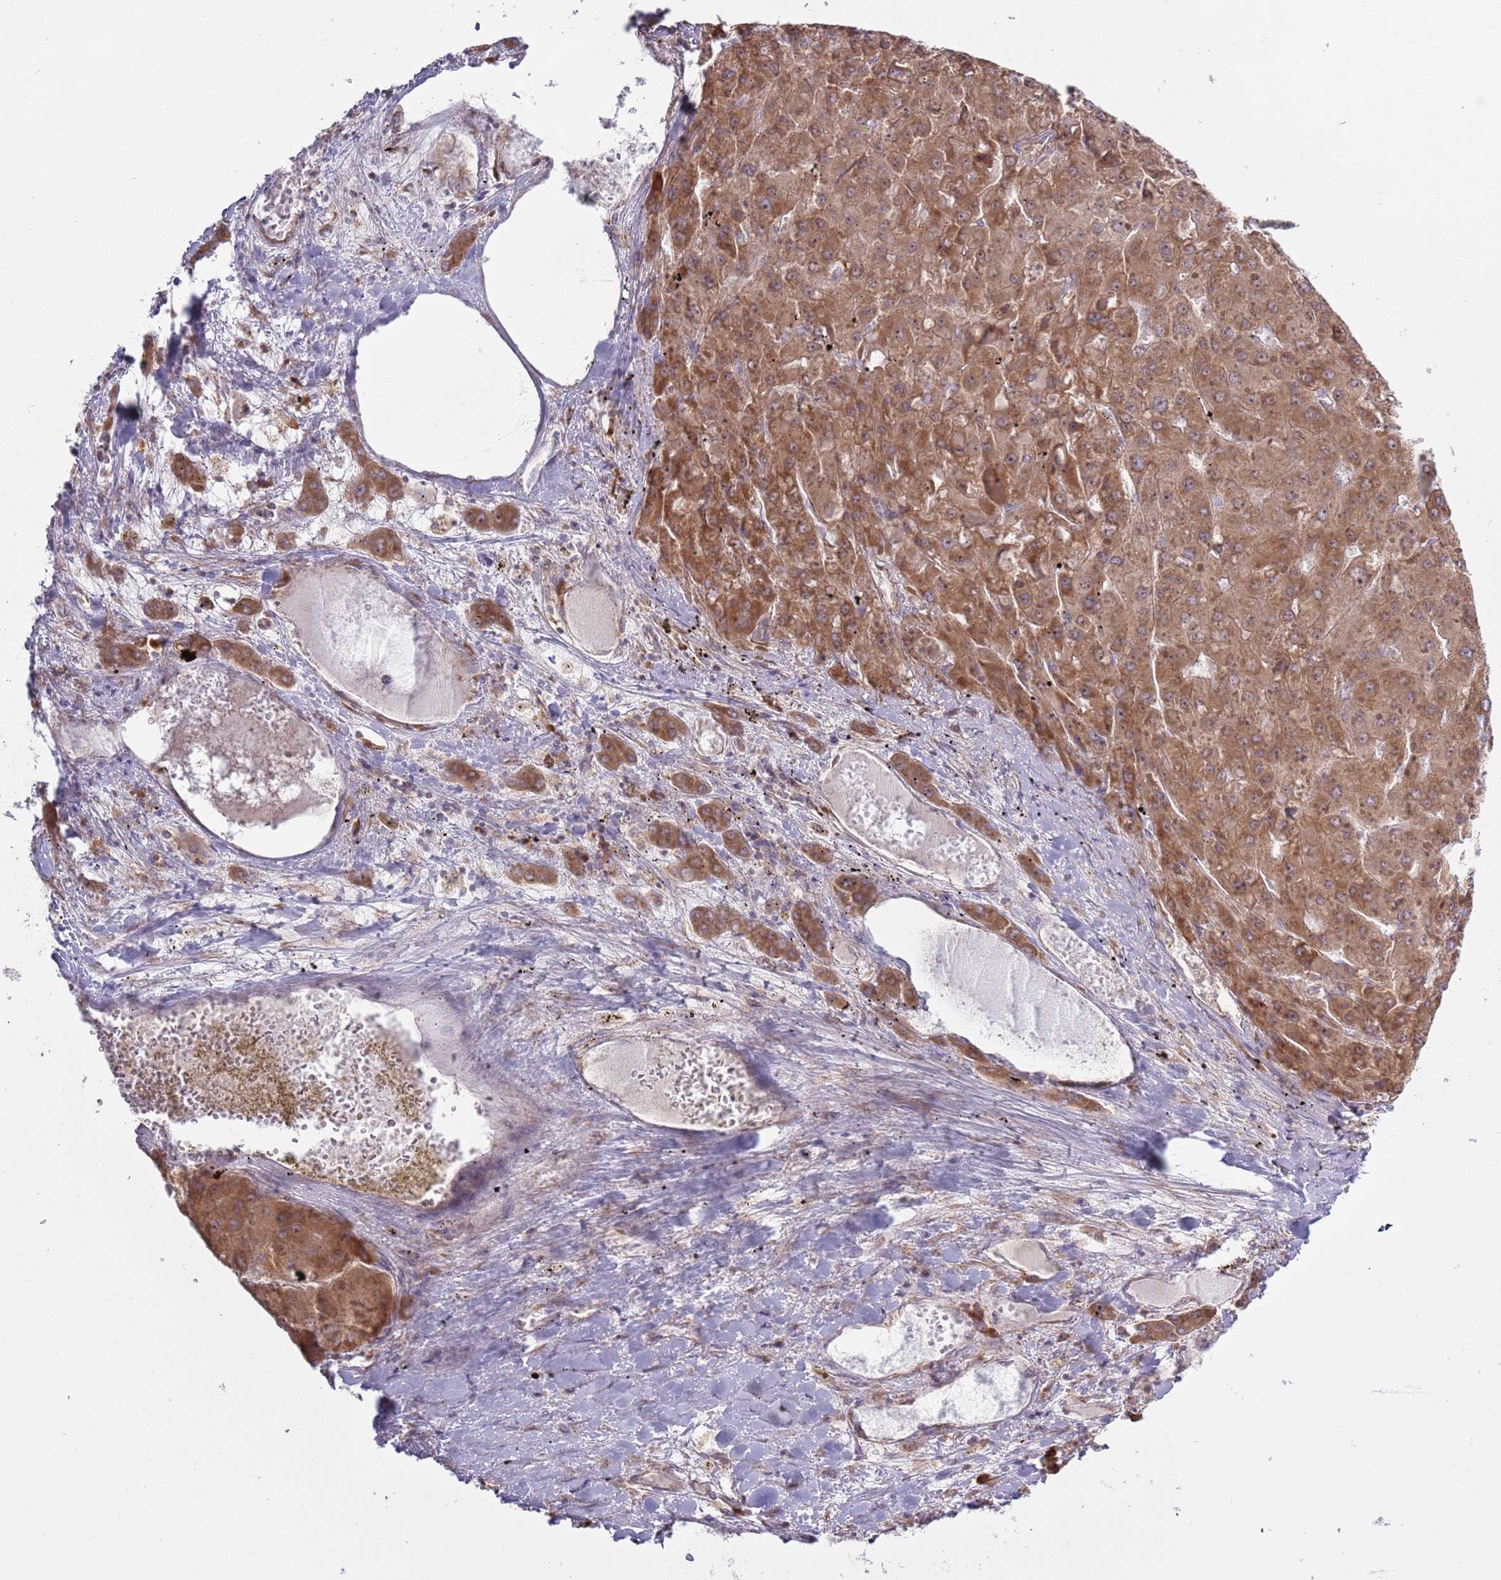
{"staining": {"intensity": "moderate", "quantity": ">75%", "location": "cytoplasmic/membranous,nuclear"}, "tissue": "liver cancer", "cell_type": "Tumor cells", "image_type": "cancer", "snomed": [{"axis": "morphology", "description": "Carcinoma, Hepatocellular, NOS"}, {"axis": "topography", "description": "Liver"}], "caption": "A brown stain labels moderate cytoplasmic/membranous and nuclear expression of a protein in human hepatocellular carcinoma (liver) tumor cells. Using DAB (3,3'-diaminobenzidine) (brown) and hematoxylin (blue) stains, captured at high magnification using brightfield microscopy.", "gene": "RPL17-C18orf32", "patient": {"sex": "female", "age": 73}}